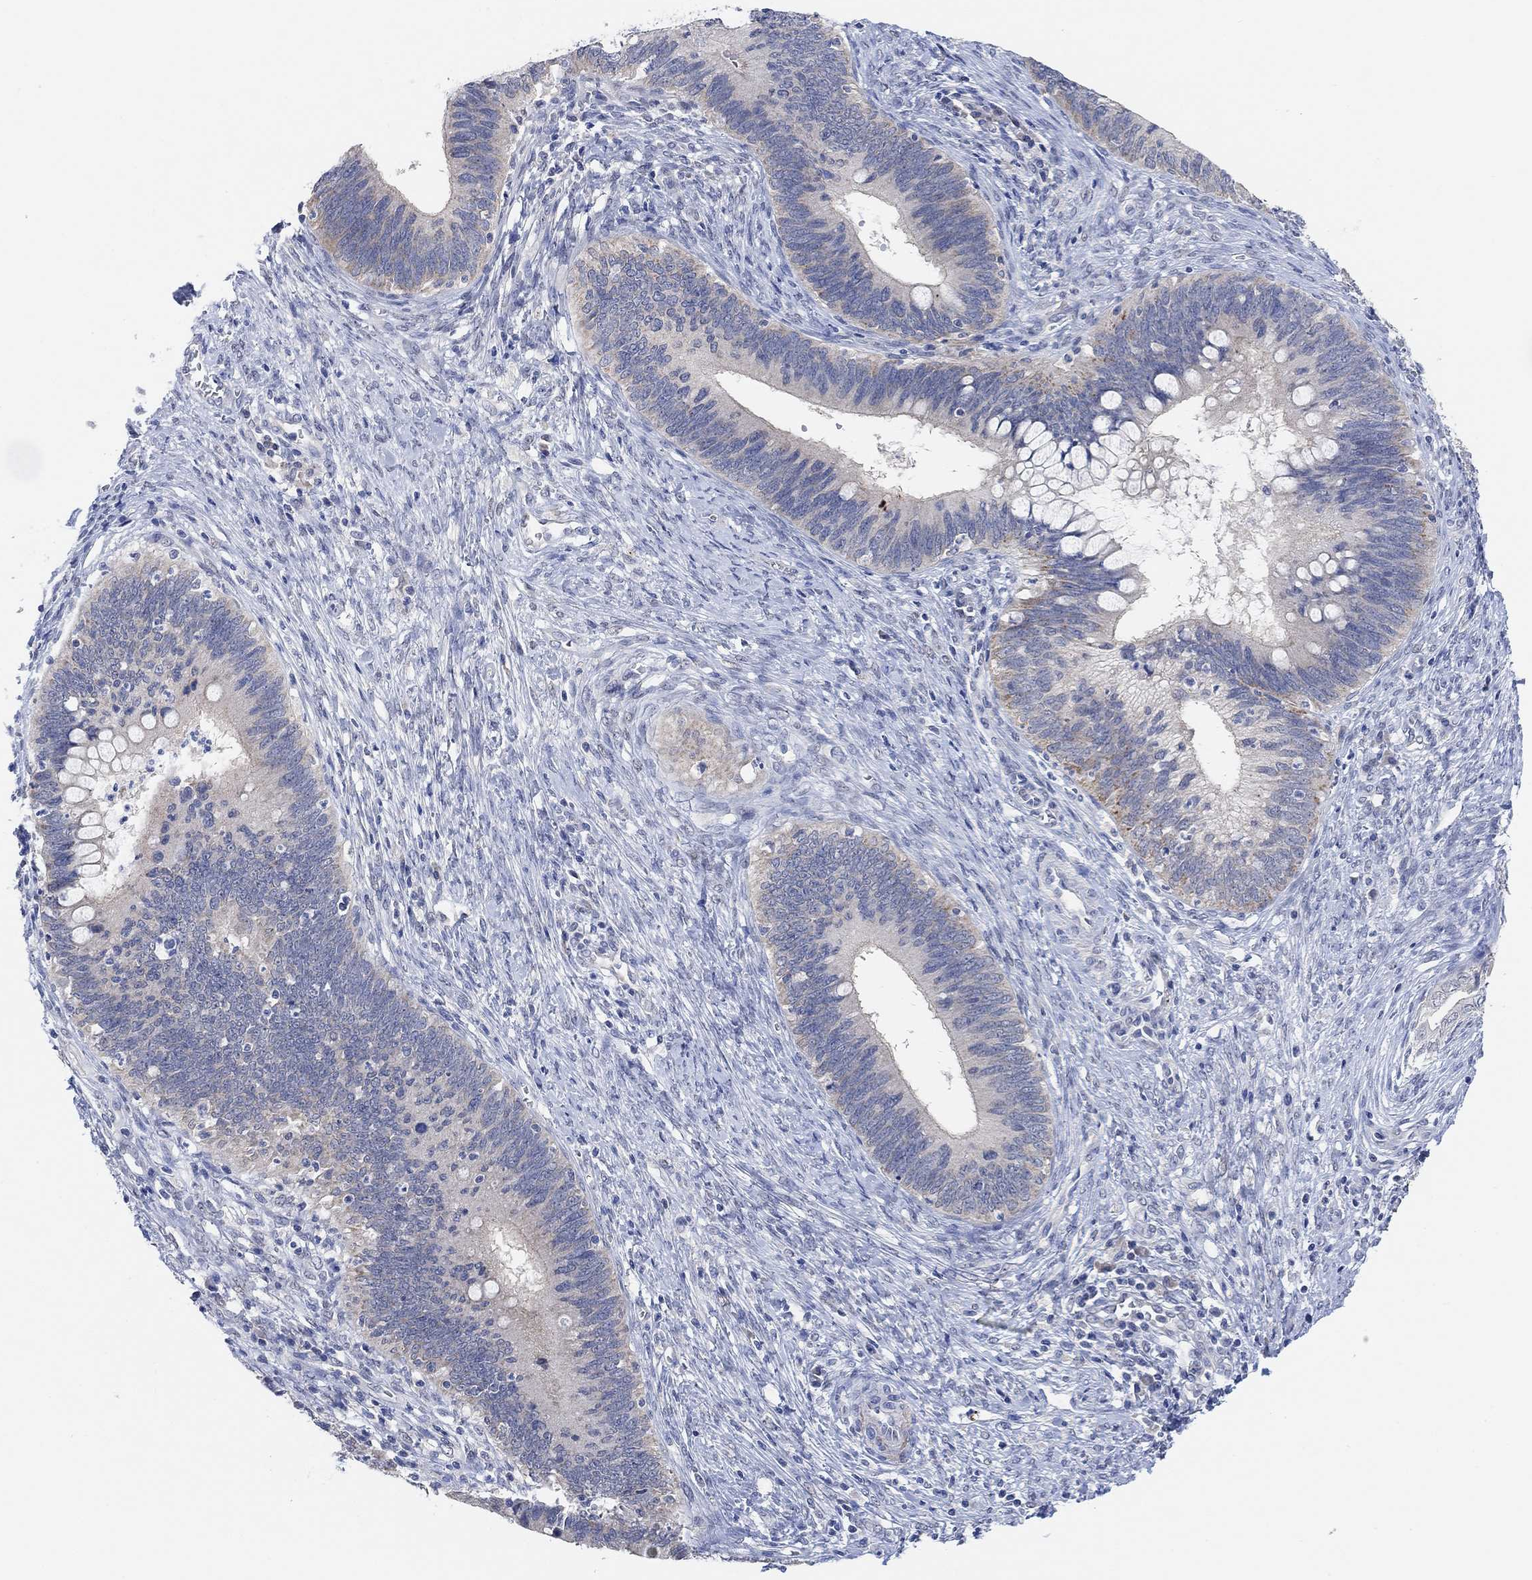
{"staining": {"intensity": "moderate", "quantity": "<25%", "location": "cytoplasmic/membranous"}, "tissue": "cervical cancer", "cell_type": "Tumor cells", "image_type": "cancer", "snomed": [{"axis": "morphology", "description": "Adenocarcinoma, NOS"}, {"axis": "topography", "description": "Cervix"}], "caption": "Immunohistochemical staining of cervical adenocarcinoma exhibits low levels of moderate cytoplasmic/membranous protein staining in about <25% of tumor cells.", "gene": "RIMS1", "patient": {"sex": "female", "age": 42}}